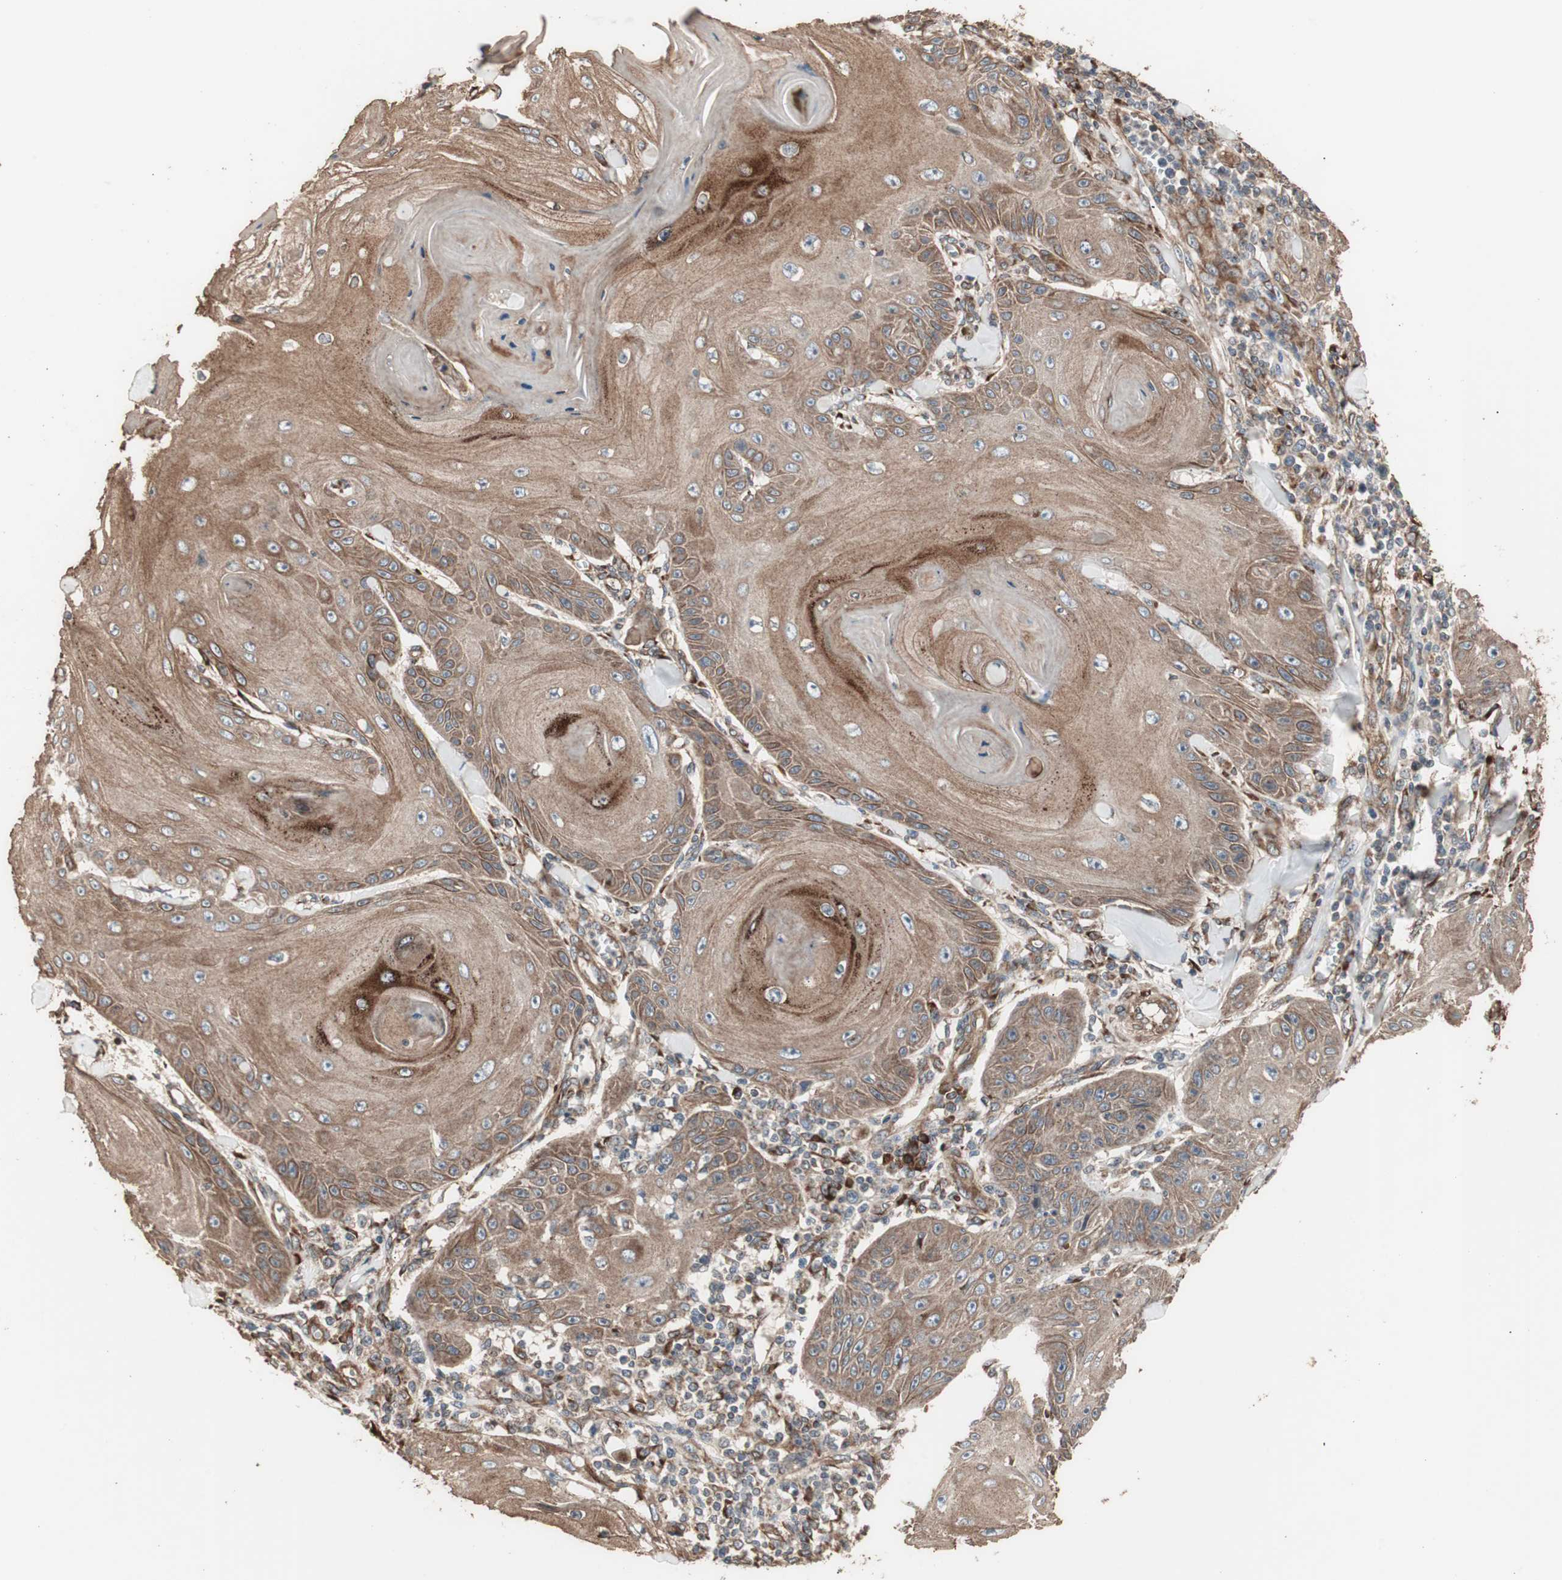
{"staining": {"intensity": "moderate", "quantity": ">75%", "location": "cytoplasmic/membranous"}, "tissue": "skin cancer", "cell_type": "Tumor cells", "image_type": "cancer", "snomed": [{"axis": "morphology", "description": "Squamous cell carcinoma, NOS"}, {"axis": "topography", "description": "Skin"}], "caption": "IHC (DAB (3,3'-diaminobenzidine)) staining of skin cancer (squamous cell carcinoma) displays moderate cytoplasmic/membranous protein staining in about >75% of tumor cells.", "gene": "LZTS1", "patient": {"sex": "female", "age": 78}}